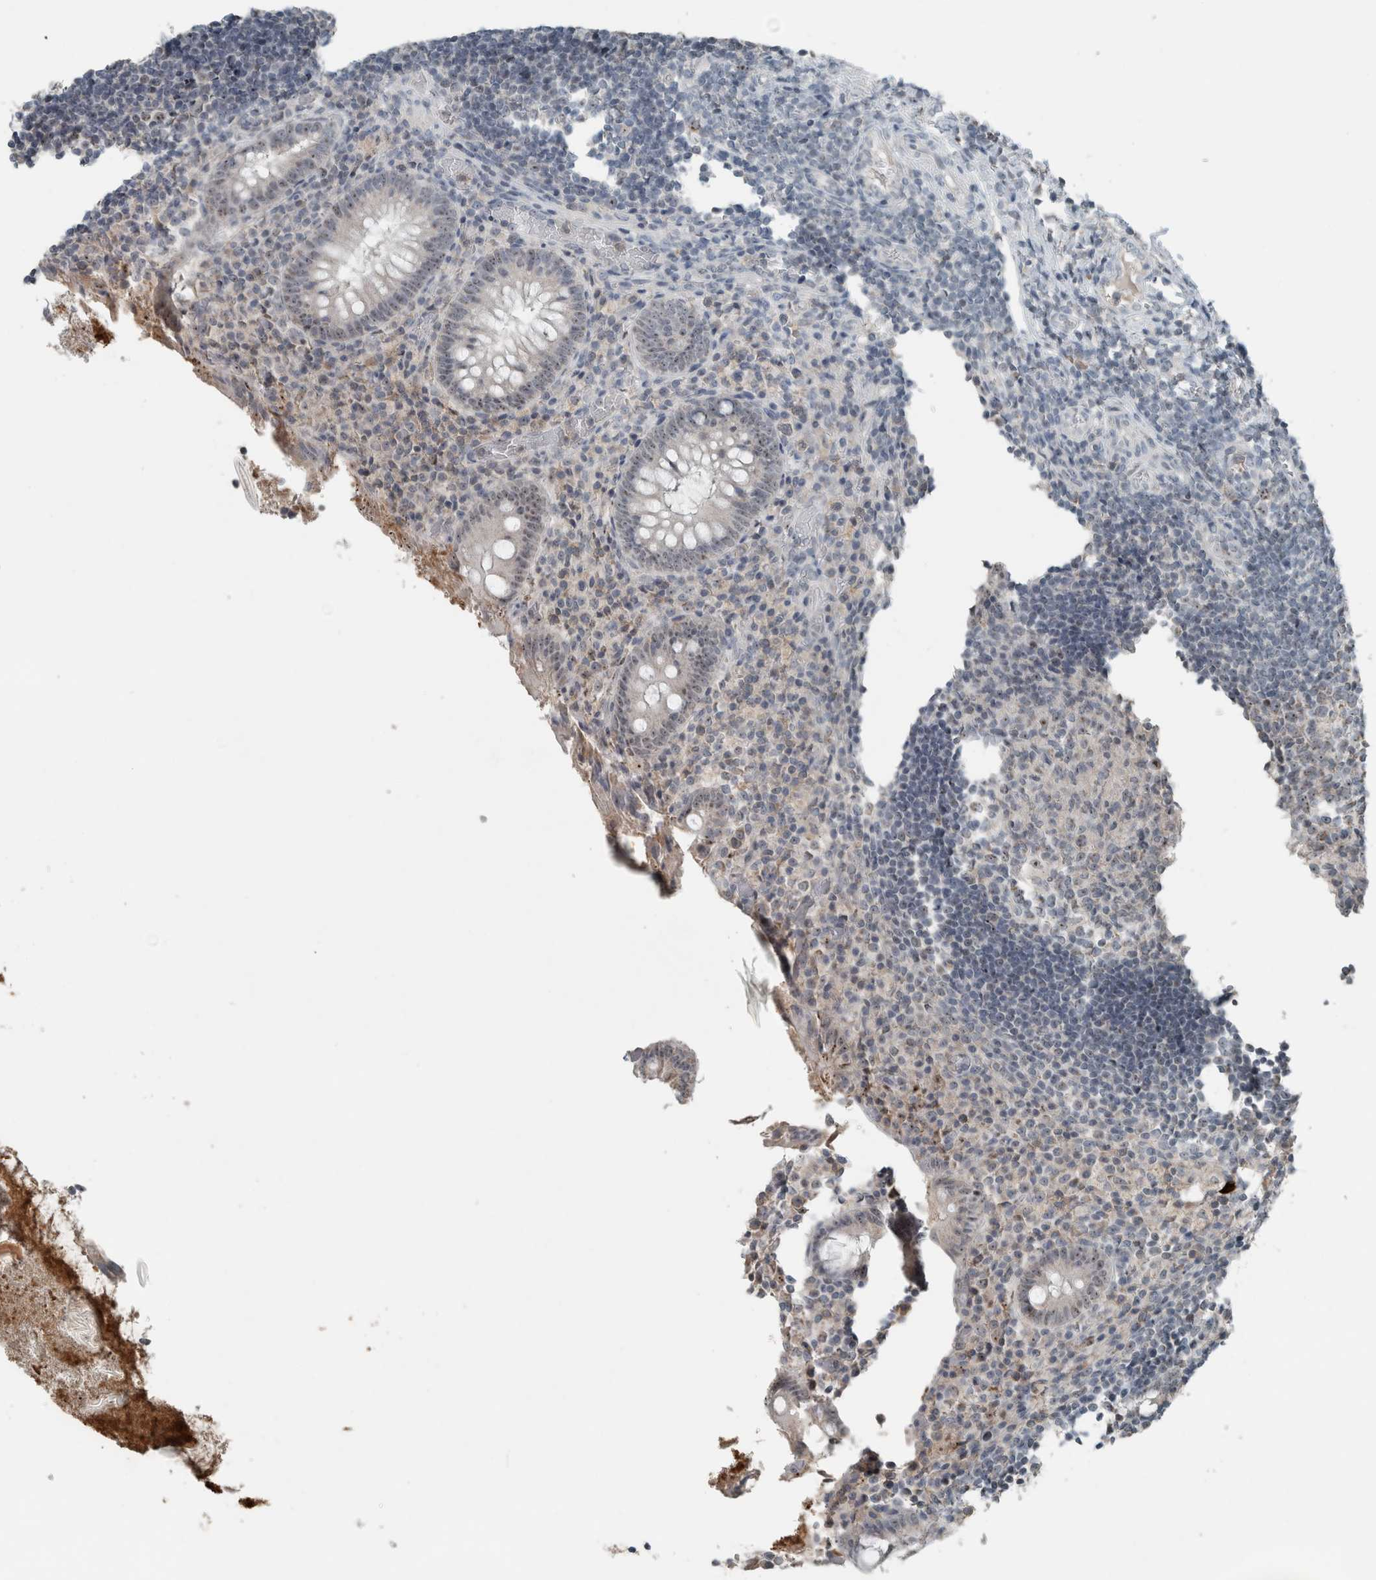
{"staining": {"intensity": "weak", "quantity": "<25%", "location": "nuclear"}, "tissue": "appendix", "cell_type": "Glandular cells", "image_type": "normal", "snomed": [{"axis": "morphology", "description": "Normal tissue, NOS"}, {"axis": "topography", "description": "Appendix"}], "caption": "Human appendix stained for a protein using immunohistochemistry reveals no staining in glandular cells.", "gene": "RPF1", "patient": {"sex": "female", "age": 17}}